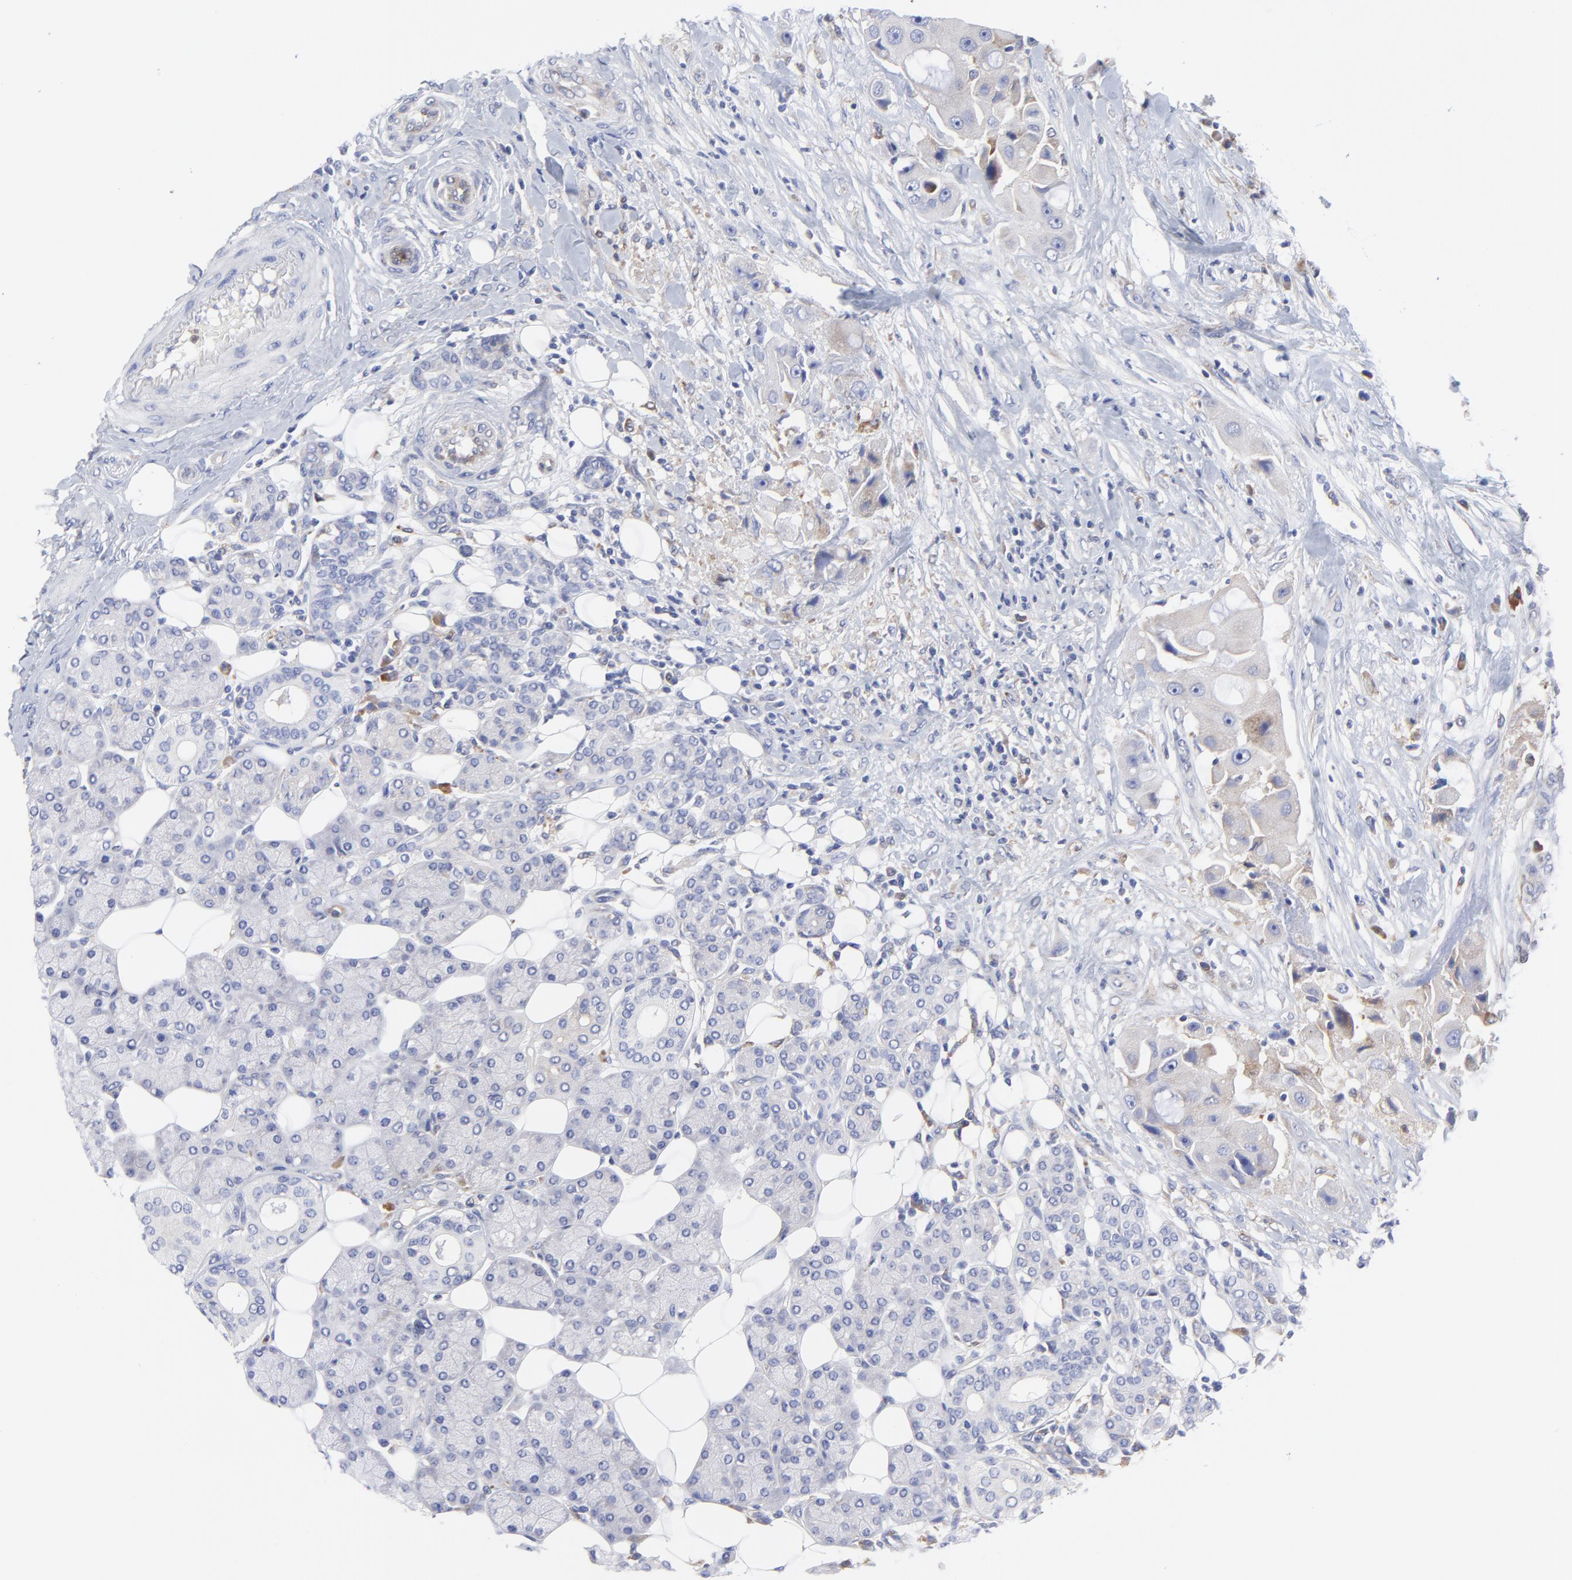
{"staining": {"intensity": "weak", "quantity": "25%-75%", "location": "cytoplasmic/membranous"}, "tissue": "head and neck cancer", "cell_type": "Tumor cells", "image_type": "cancer", "snomed": [{"axis": "morphology", "description": "Normal tissue, NOS"}, {"axis": "morphology", "description": "Adenocarcinoma, NOS"}, {"axis": "topography", "description": "Salivary gland"}, {"axis": "topography", "description": "Head-Neck"}], "caption": "This photomicrograph reveals head and neck cancer stained with immunohistochemistry to label a protein in brown. The cytoplasmic/membranous of tumor cells show weak positivity for the protein. Nuclei are counter-stained blue.", "gene": "MOSPD2", "patient": {"sex": "male", "age": 80}}